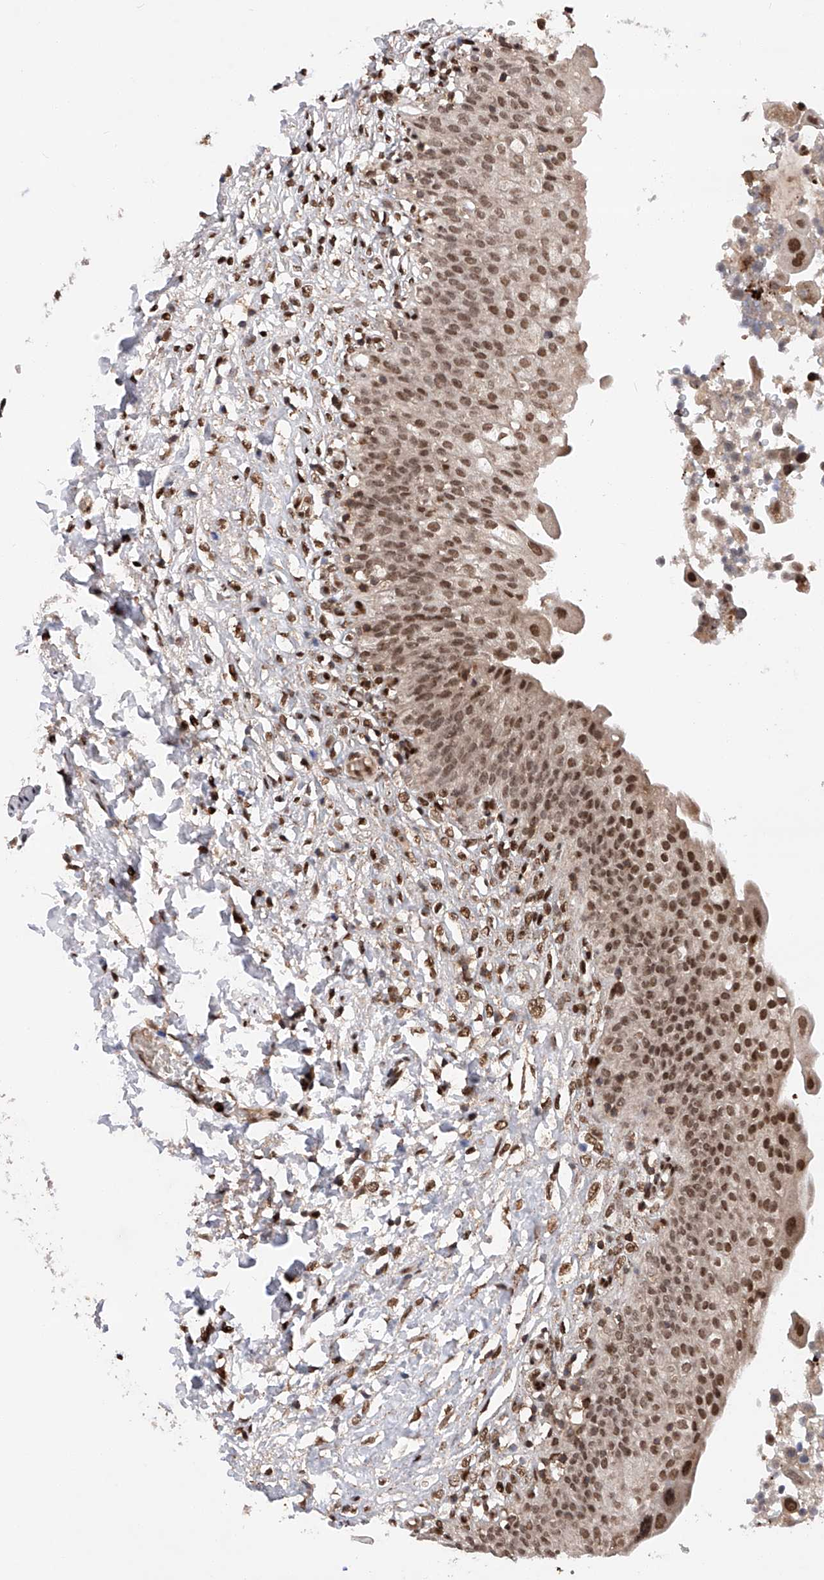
{"staining": {"intensity": "strong", "quantity": ">75%", "location": "nuclear"}, "tissue": "urinary bladder", "cell_type": "Urothelial cells", "image_type": "normal", "snomed": [{"axis": "morphology", "description": "Normal tissue, NOS"}, {"axis": "topography", "description": "Urinary bladder"}], "caption": "The histopathology image reveals a brown stain indicating the presence of a protein in the nuclear of urothelial cells in urinary bladder.", "gene": "ZNF280D", "patient": {"sex": "male", "age": 55}}